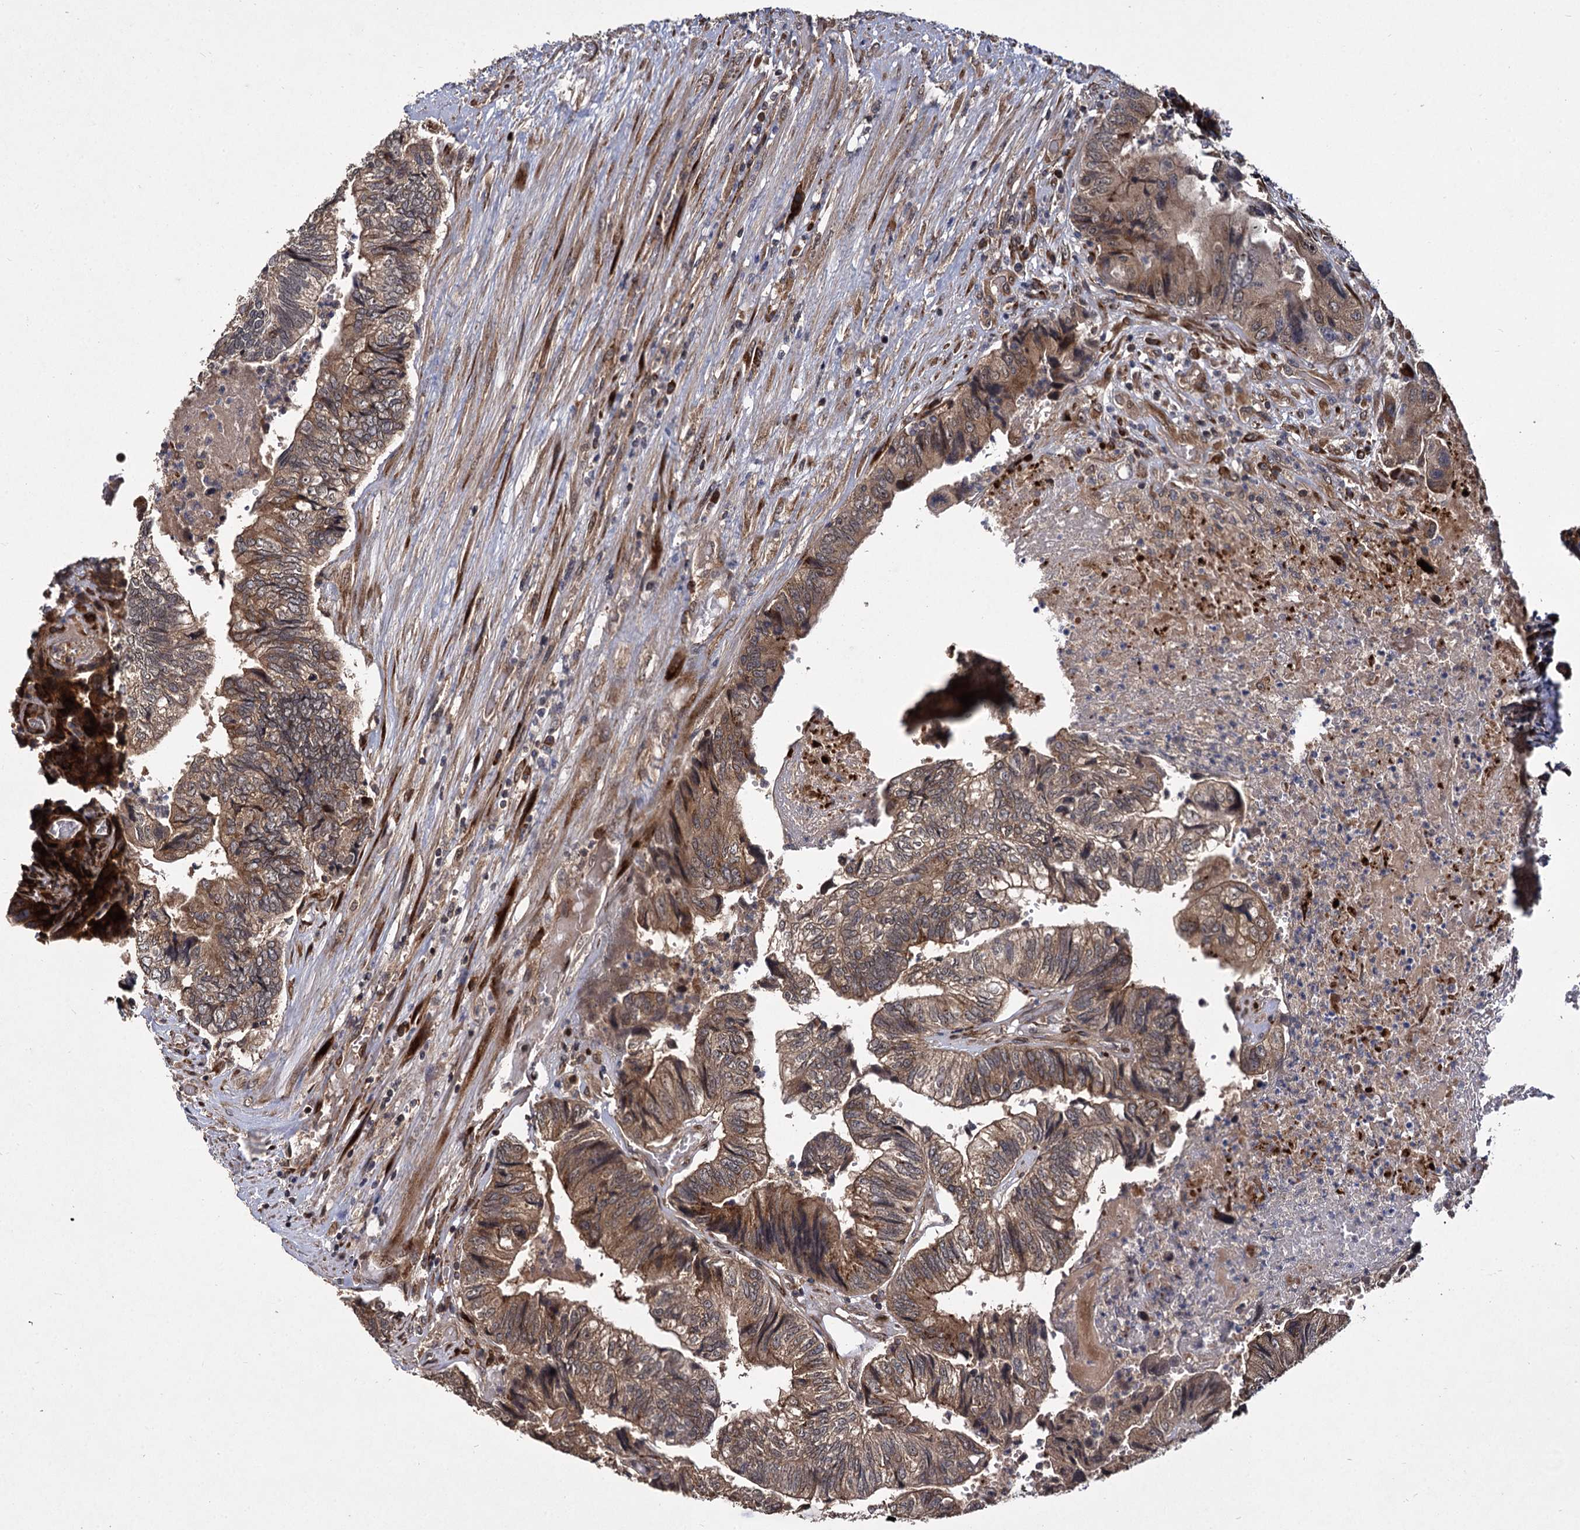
{"staining": {"intensity": "moderate", "quantity": ">75%", "location": "cytoplasmic/membranous"}, "tissue": "colorectal cancer", "cell_type": "Tumor cells", "image_type": "cancer", "snomed": [{"axis": "morphology", "description": "Adenocarcinoma, NOS"}, {"axis": "topography", "description": "Colon"}], "caption": "Moderate cytoplasmic/membranous protein staining is present in approximately >75% of tumor cells in colorectal cancer (adenocarcinoma). Nuclei are stained in blue.", "gene": "INPPL1", "patient": {"sex": "female", "age": 67}}